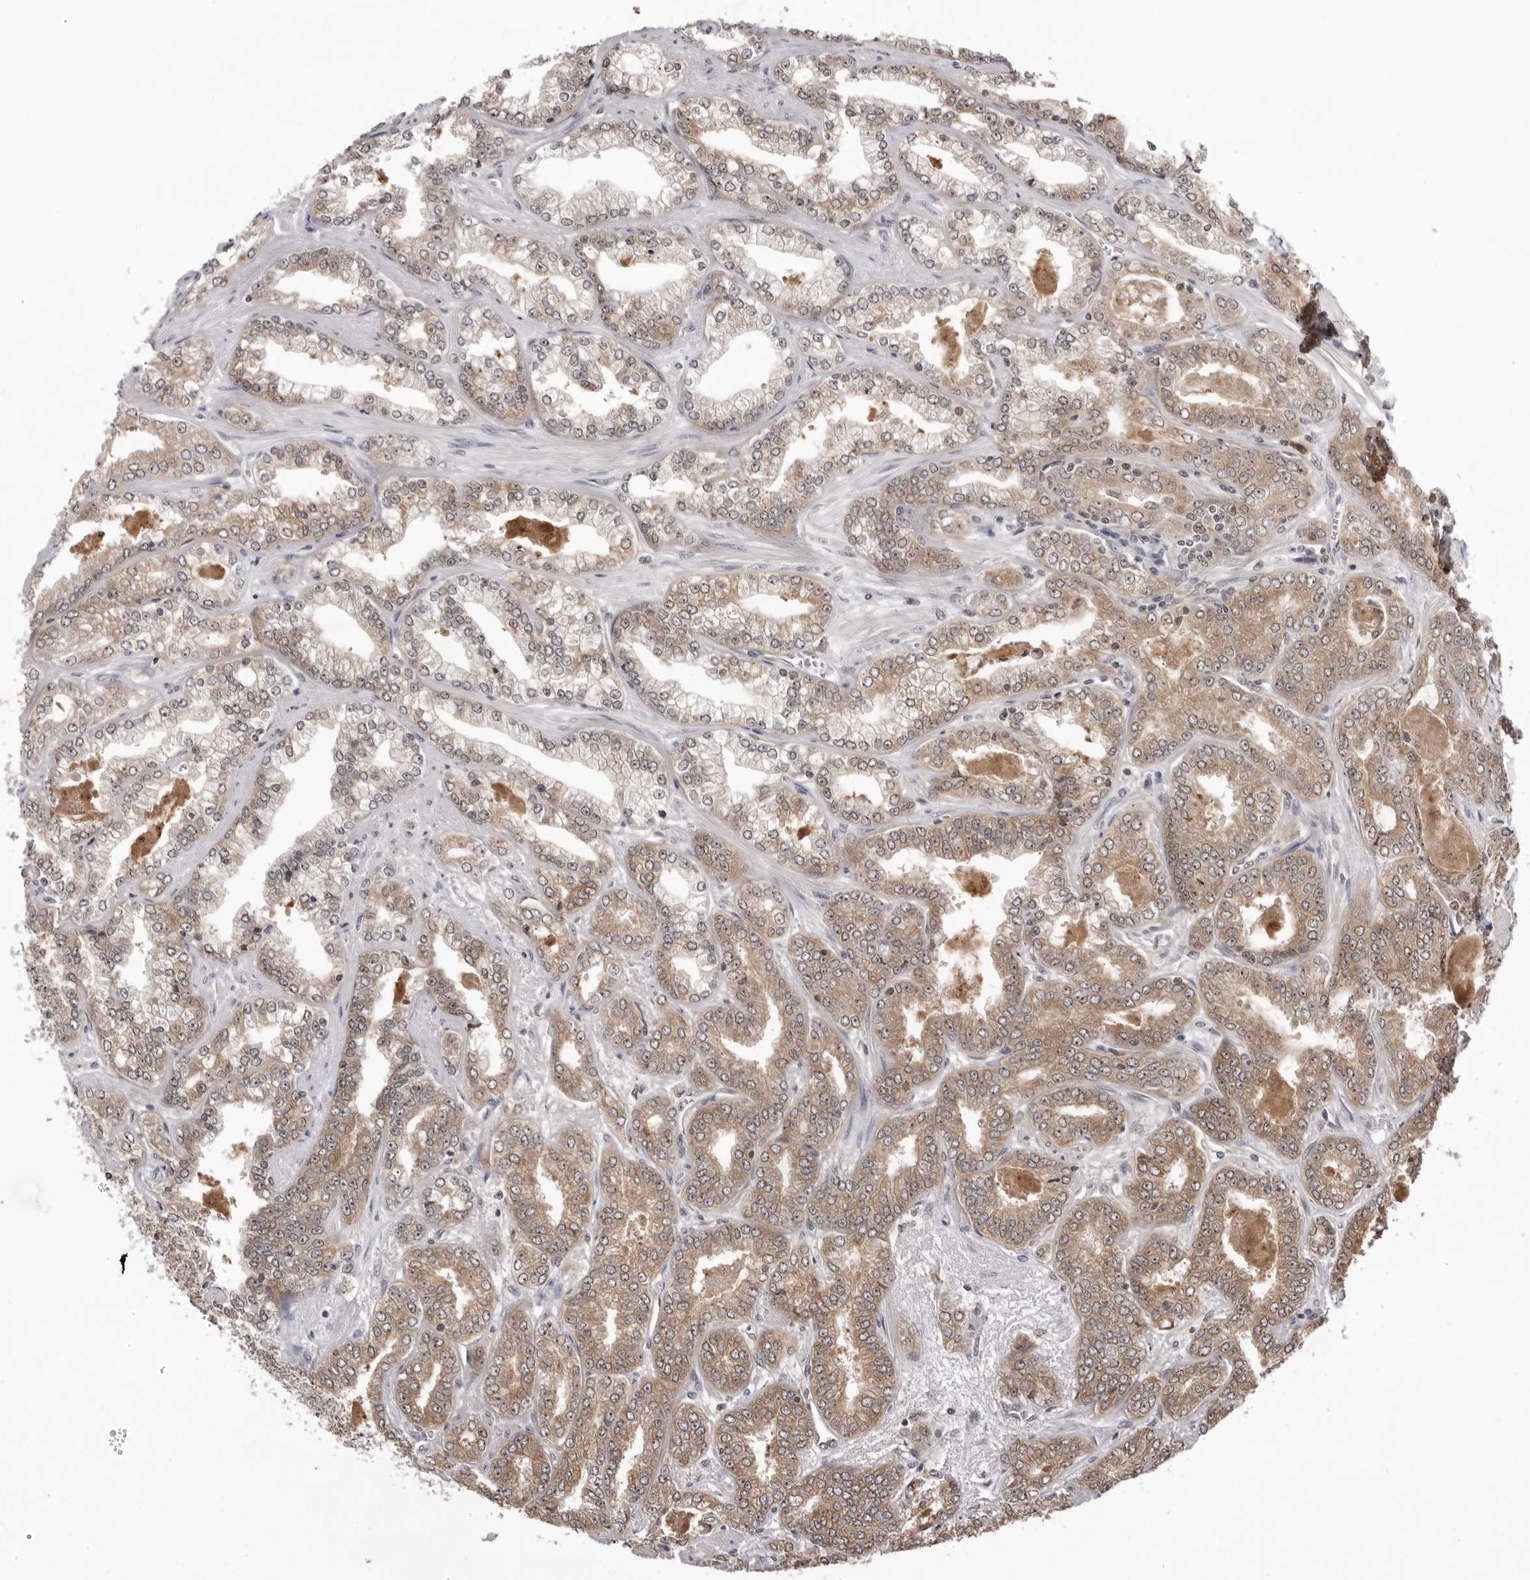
{"staining": {"intensity": "moderate", "quantity": ">75%", "location": "cytoplasmic/membranous,nuclear"}, "tissue": "prostate cancer", "cell_type": "Tumor cells", "image_type": "cancer", "snomed": [{"axis": "morphology", "description": "Adenocarcinoma, High grade"}, {"axis": "topography", "description": "Prostate"}], "caption": "Immunohistochemical staining of adenocarcinoma (high-grade) (prostate) demonstrates moderate cytoplasmic/membranous and nuclear protein expression in approximately >75% of tumor cells.", "gene": "EXOSC10", "patient": {"sex": "male", "age": 71}}